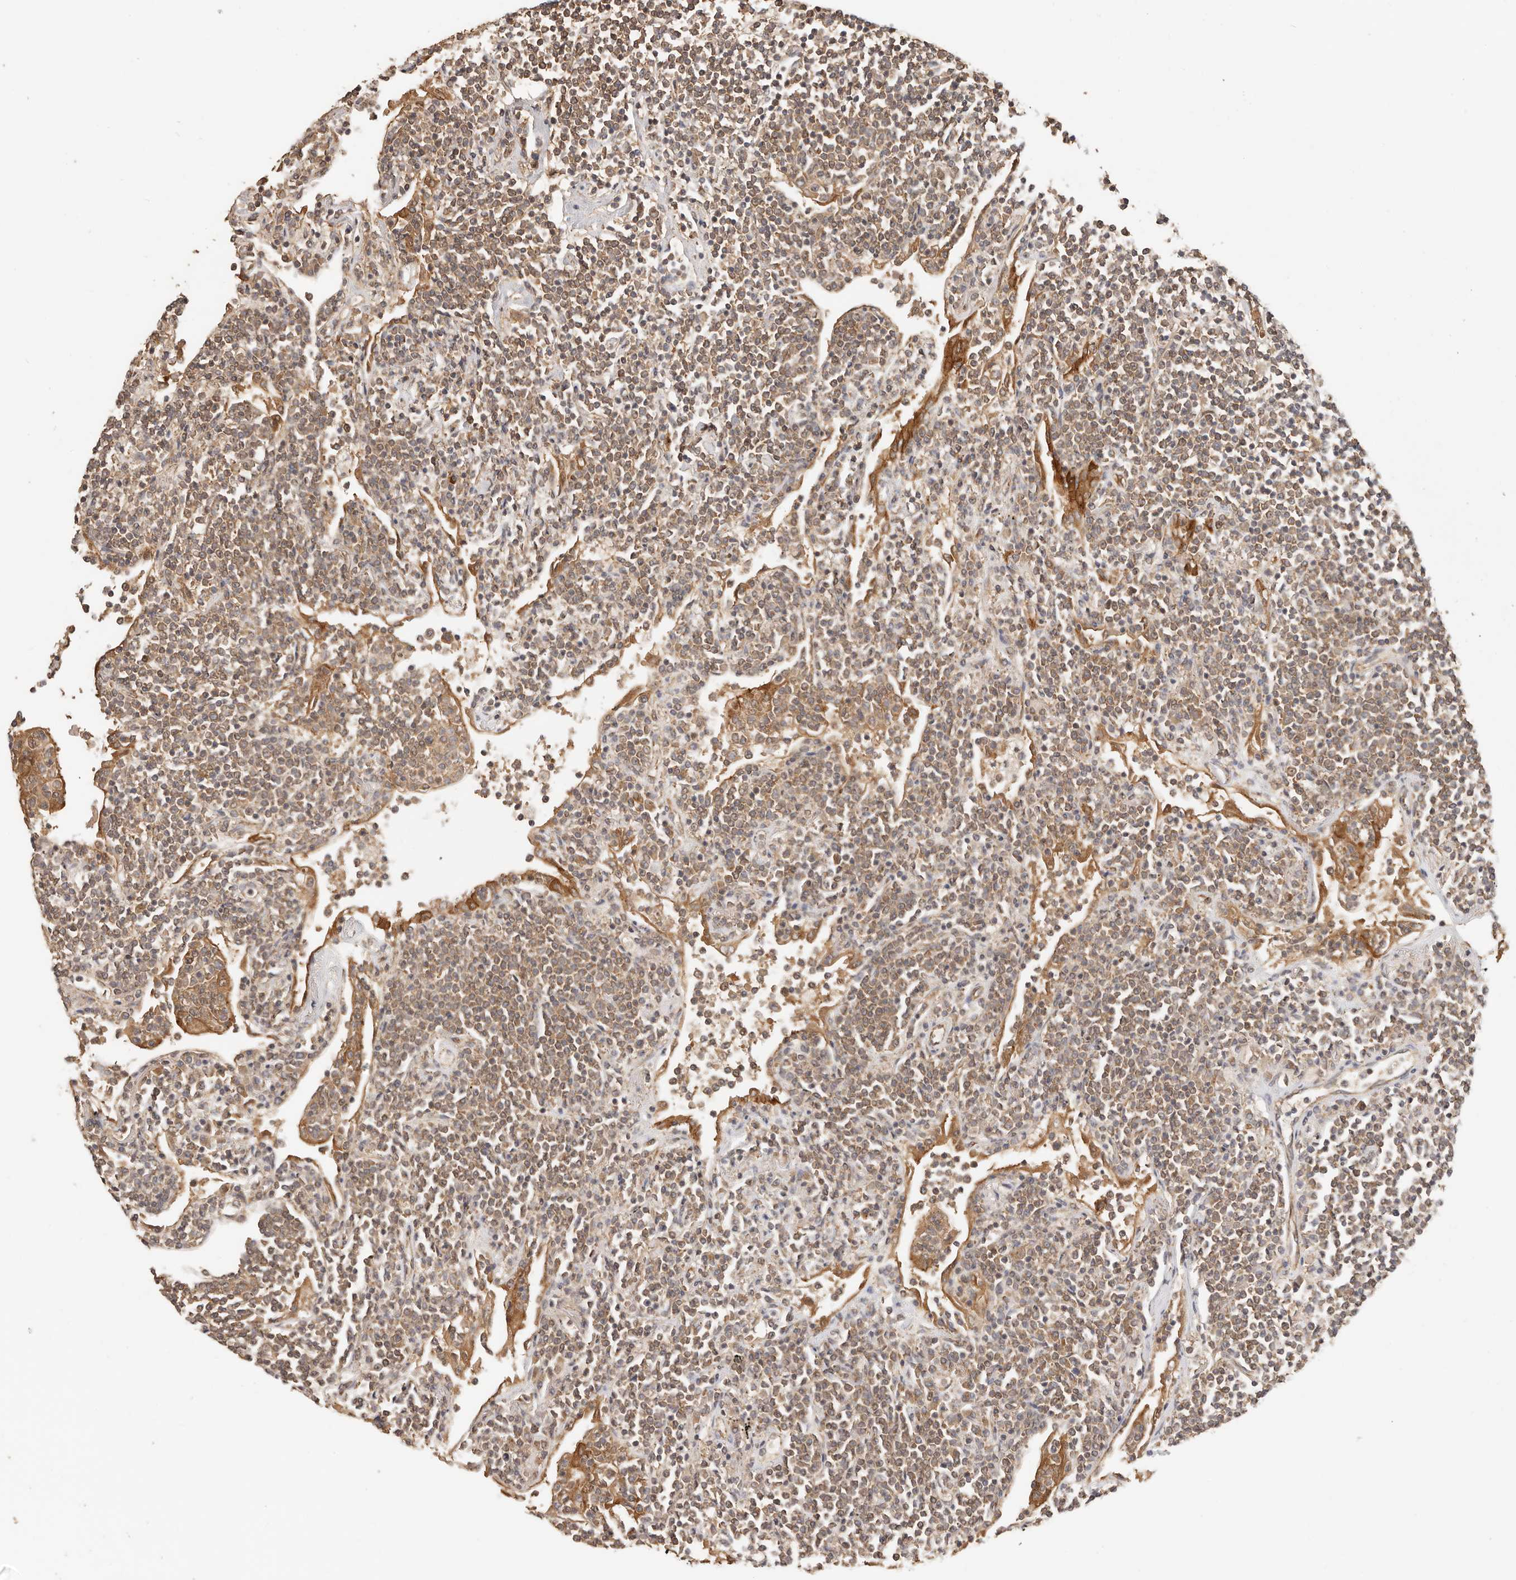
{"staining": {"intensity": "moderate", "quantity": ">75%", "location": "cytoplasmic/membranous"}, "tissue": "lymphoma", "cell_type": "Tumor cells", "image_type": "cancer", "snomed": [{"axis": "morphology", "description": "Malignant lymphoma, non-Hodgkin's type, Low grade"}, {"axis": "topography", "description": "Lung"}], "caption": "DAB (3,3'-diaminobenzidine) immunohistochemical staining of lymphoma reveals moderate cytoplasmic/membranous protein positivity in about >75% of tumor cells. (DAB IHC, brown staining for protein, blue staining for nuclei).", "gene": "AFDN", "patient": {"sex": "female", "age": 71}}